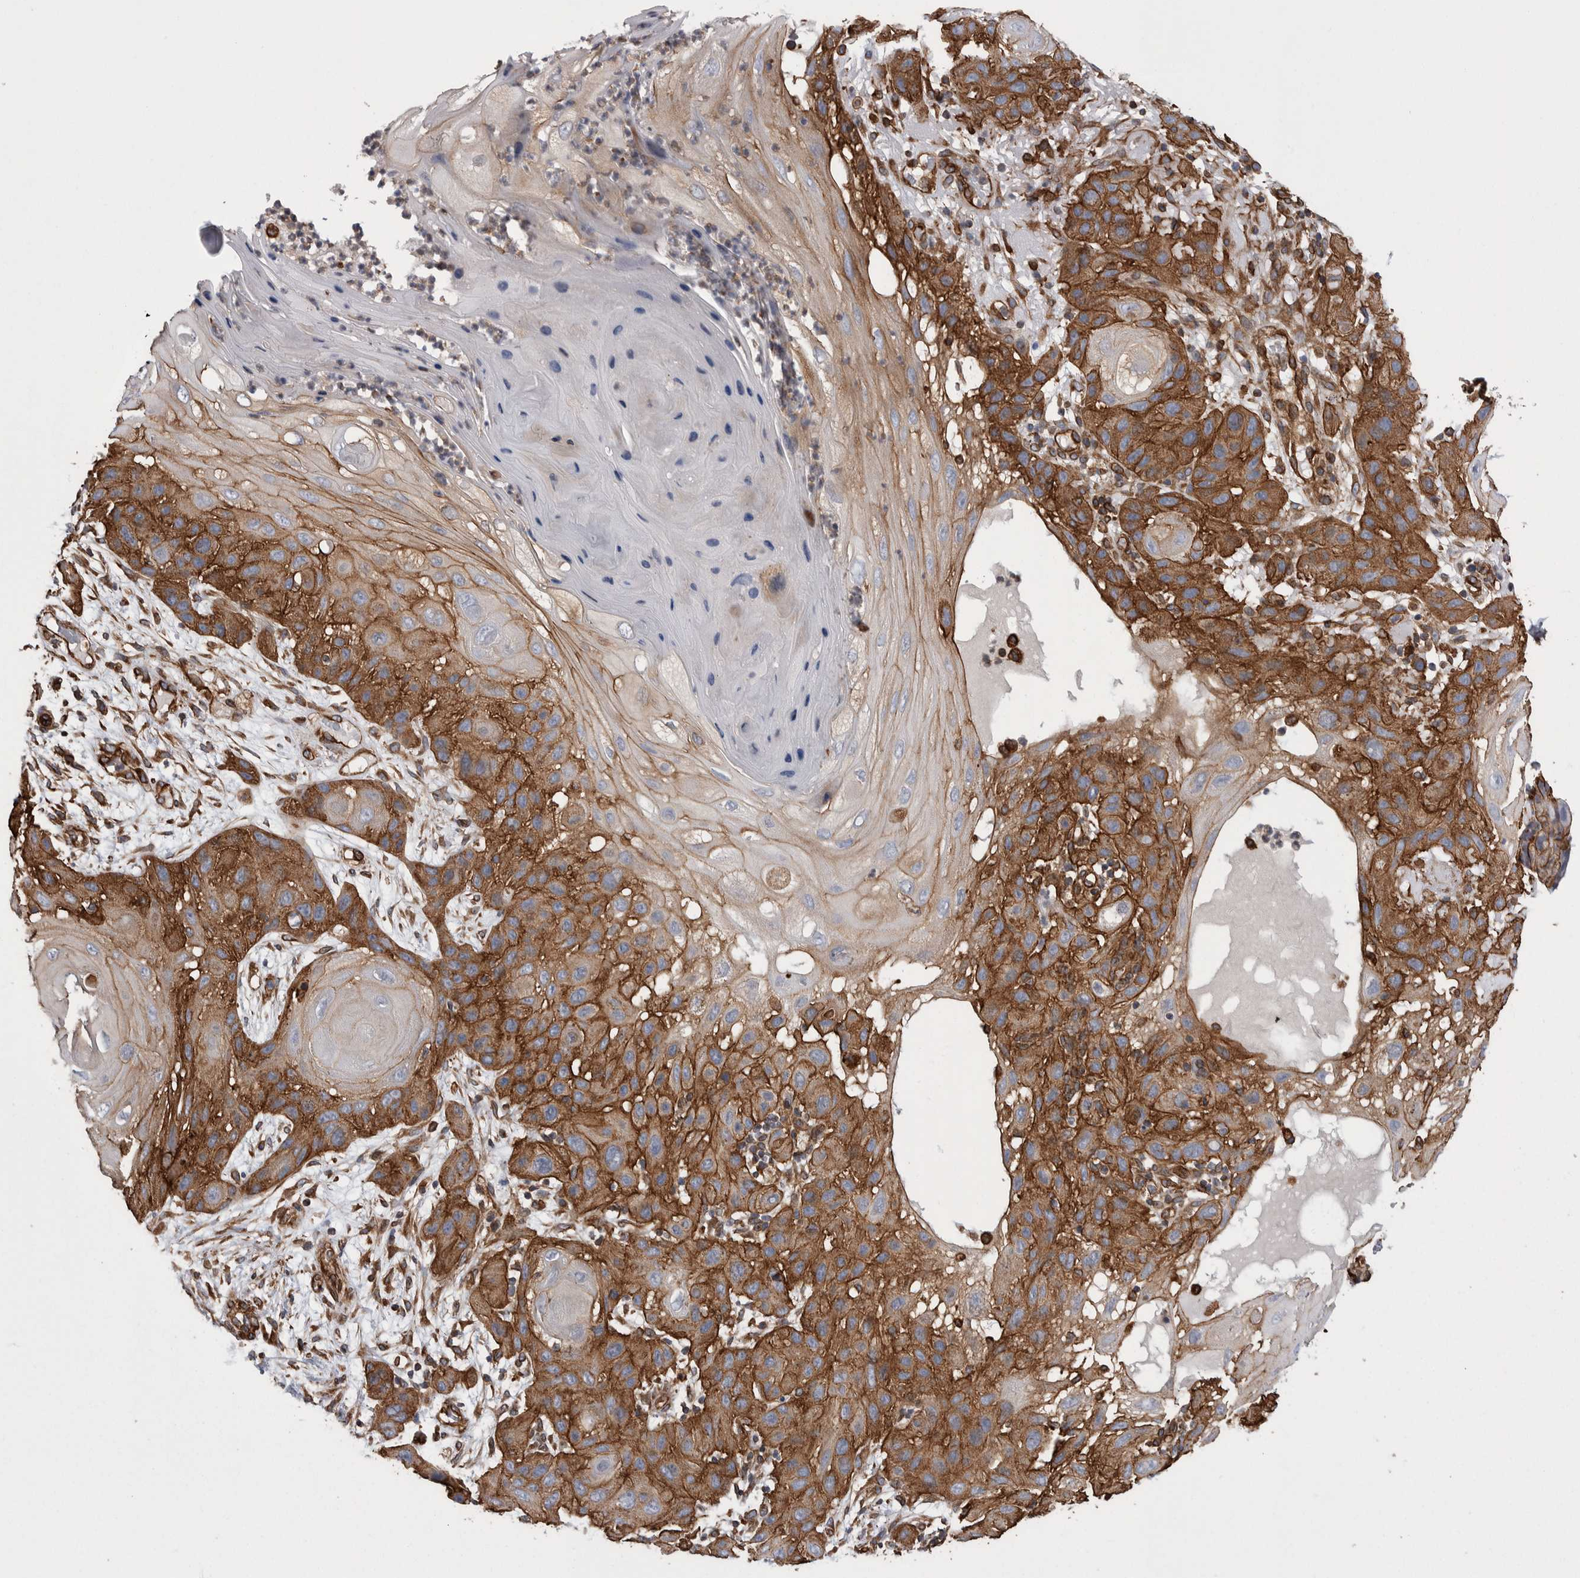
{"staining": {"intensity": "strong", "quantity": ">75%", "location": "cytoplasmic/membranous"}, "tissue": "skin cancer", "cell_type": "Tumor cells", "image_type": "cancer", "snomed": [{"axis": "morphology", "description": "Squamous cell carcinoma, NOS"}, {"axis": "topography", "description": "Skin"}], "caption": "Immunohistochemistry (IHC) histopathology image of human skin cancer (squamous cell carcinoma) stained for a protein (brown), which exhibits high levels of strong cytoplasmic/membranous expression in about >75% of tumor cells.", "gene": "KIF12", "patient": {"sex": "female", "age": 96}}